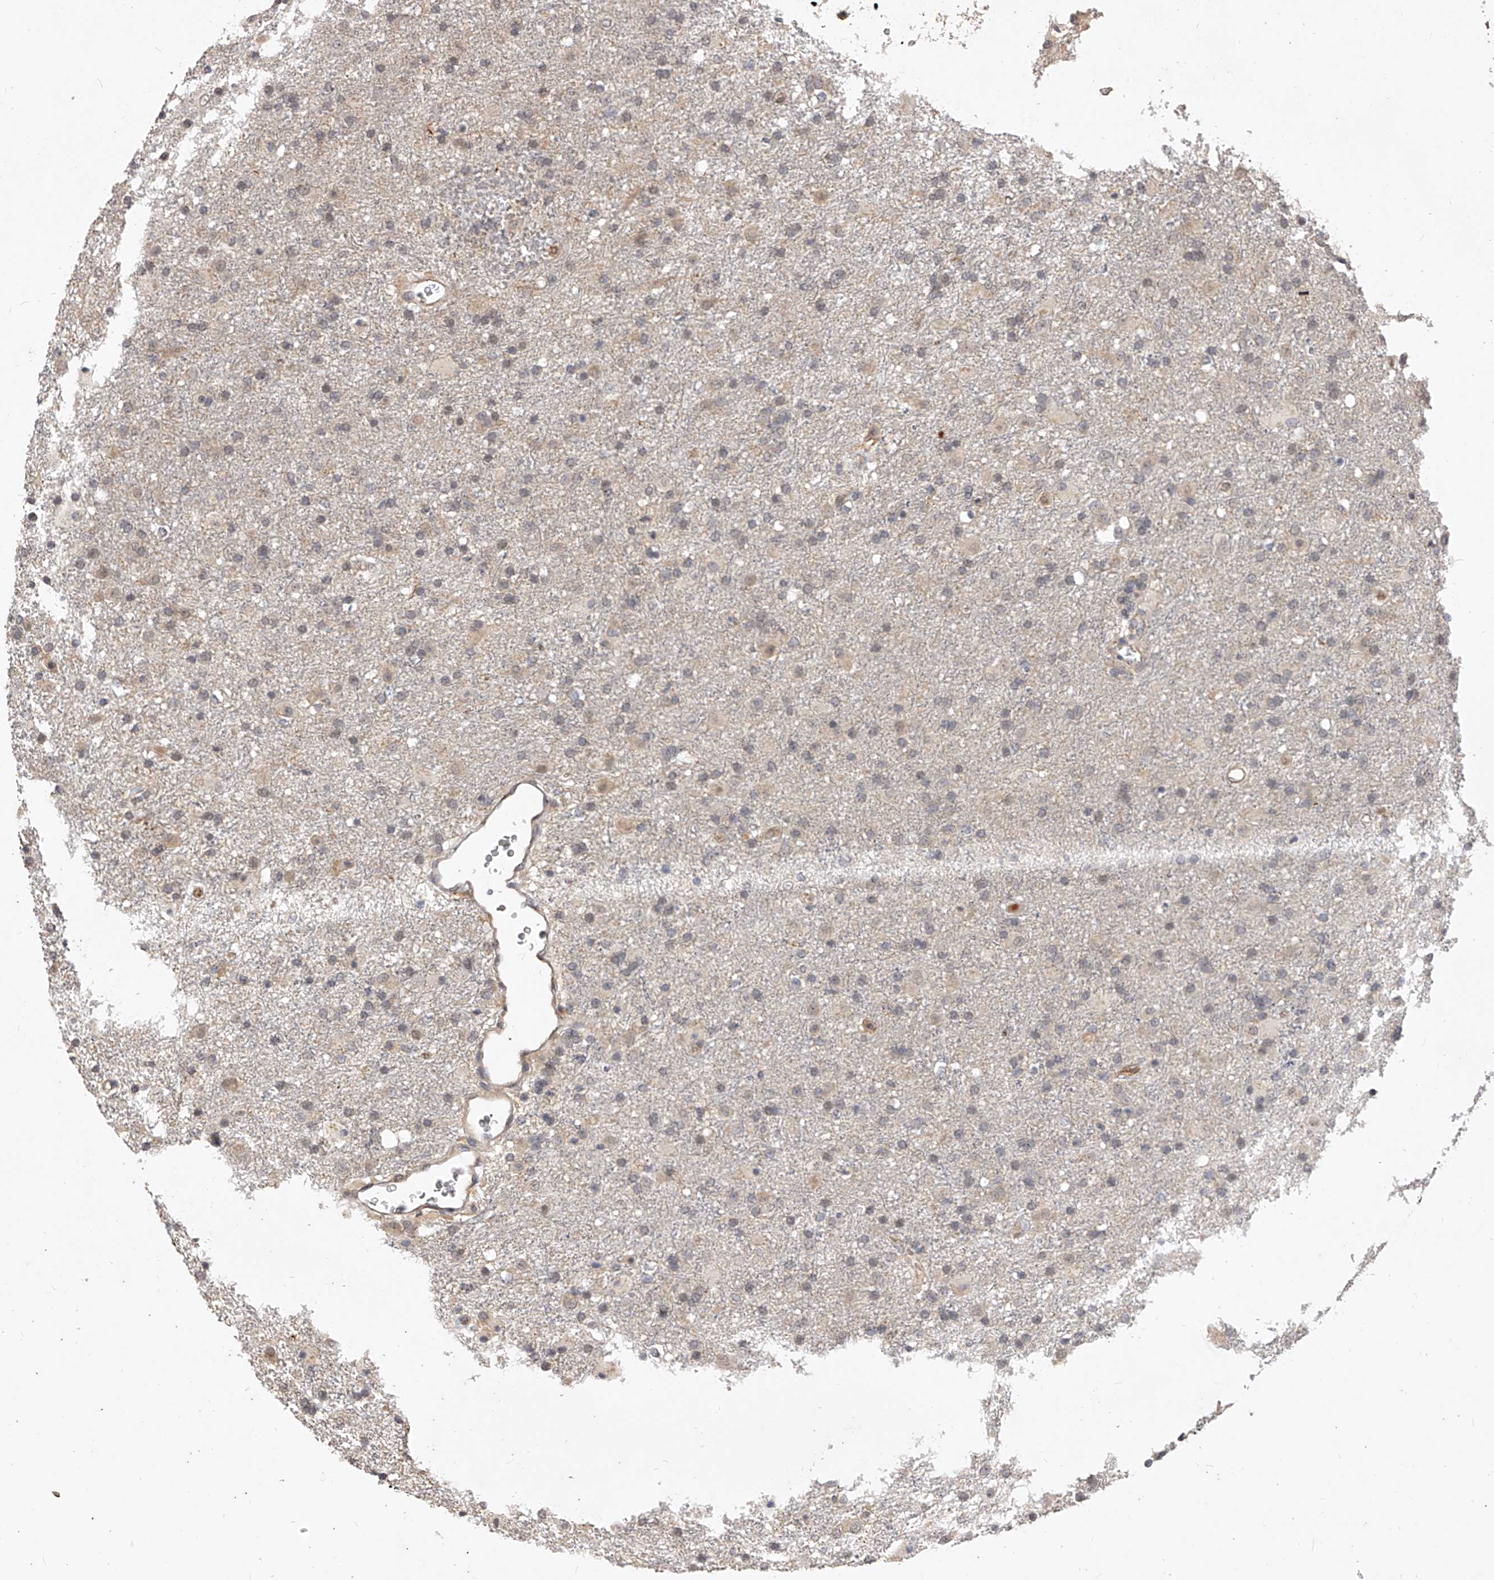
{"staining": {"intensity": "weak", "quantity": "<25%", "location": "cytoplasmic/membranous"}, "tissue": "glioma", "cell_type": "Tumor cells", "image_type": "cancer", "snomed": [{"axis": "morphology", "description": "Glioma, malignant, Low grade"}, {"axis": "topography", "description": "Brain"}], "caption": "High power microscopy micrograph of an immunohistochemistry histopathology image of low-grade glioma (malignant), revealing no significant expression in tumor cells. (DAB IHC with hematoxylin counter stain).", "gene": "CFAP410", "patient": {"sex": "male", "age": 65}}